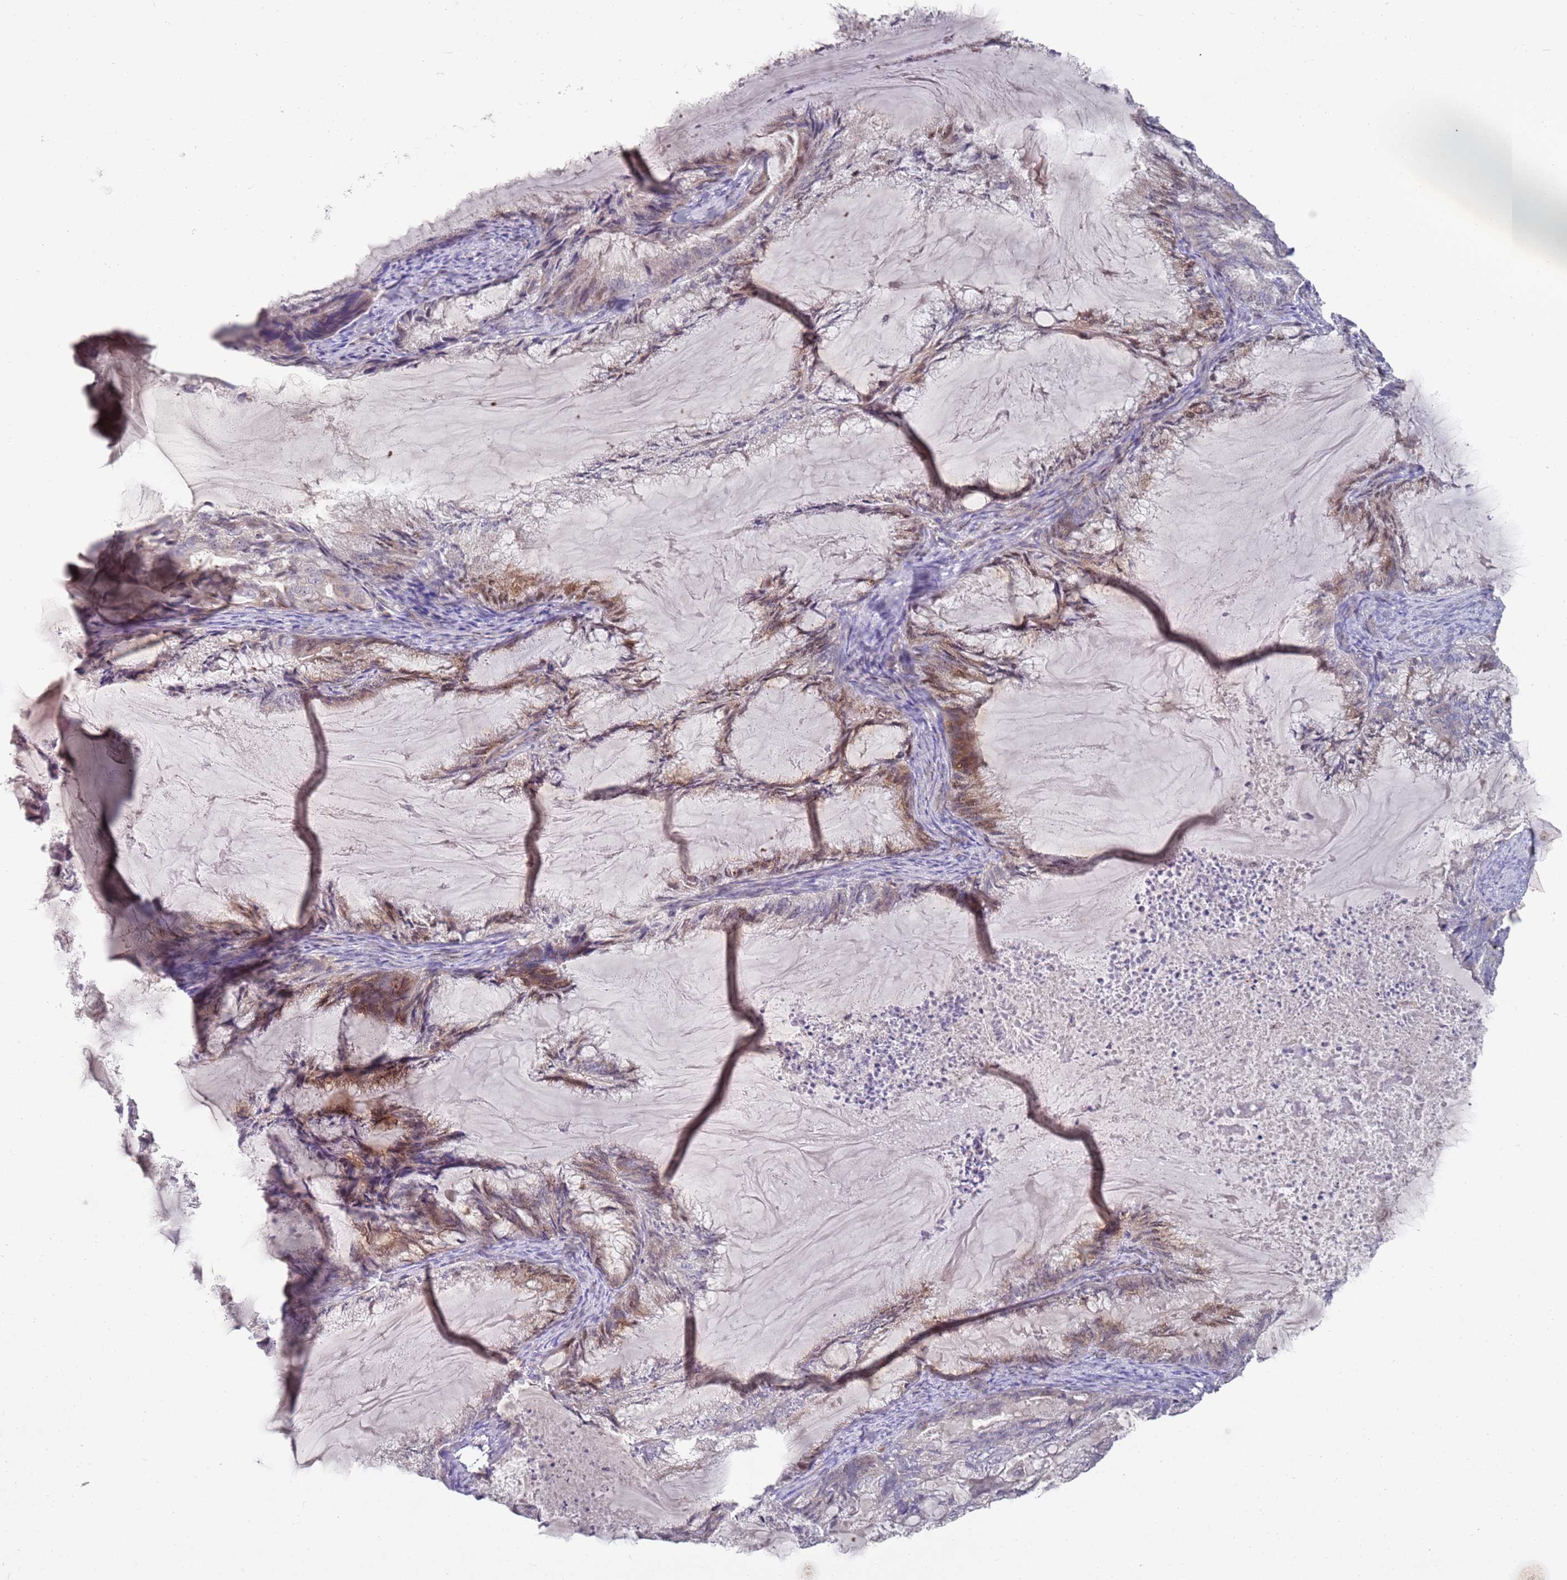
{"staining": {"intensity": "moderate", "quantity": "<25%", "location": "cytoplasmic/membranous,nuclear"}, "tissue": "endometrial cancer", "cell_type": "Tumor cells", "image_type": "cancer", "snomed": [{"axis": "morphology", "description": "Adenocarcinoma, NOS"}, {"axis": "topography", "description": "Endometrium"}], "caption": "DAB (3,3'-diaminobenzidine) immunohistochemical staining of adenocarcinoma (endometrial) exhibits moderate cytoplasmic/membranous and nuclear protein staining in approximately <25% of tumor cells.", "gene": "LACC1", "patient": {"sex": "female", "age": 86}}